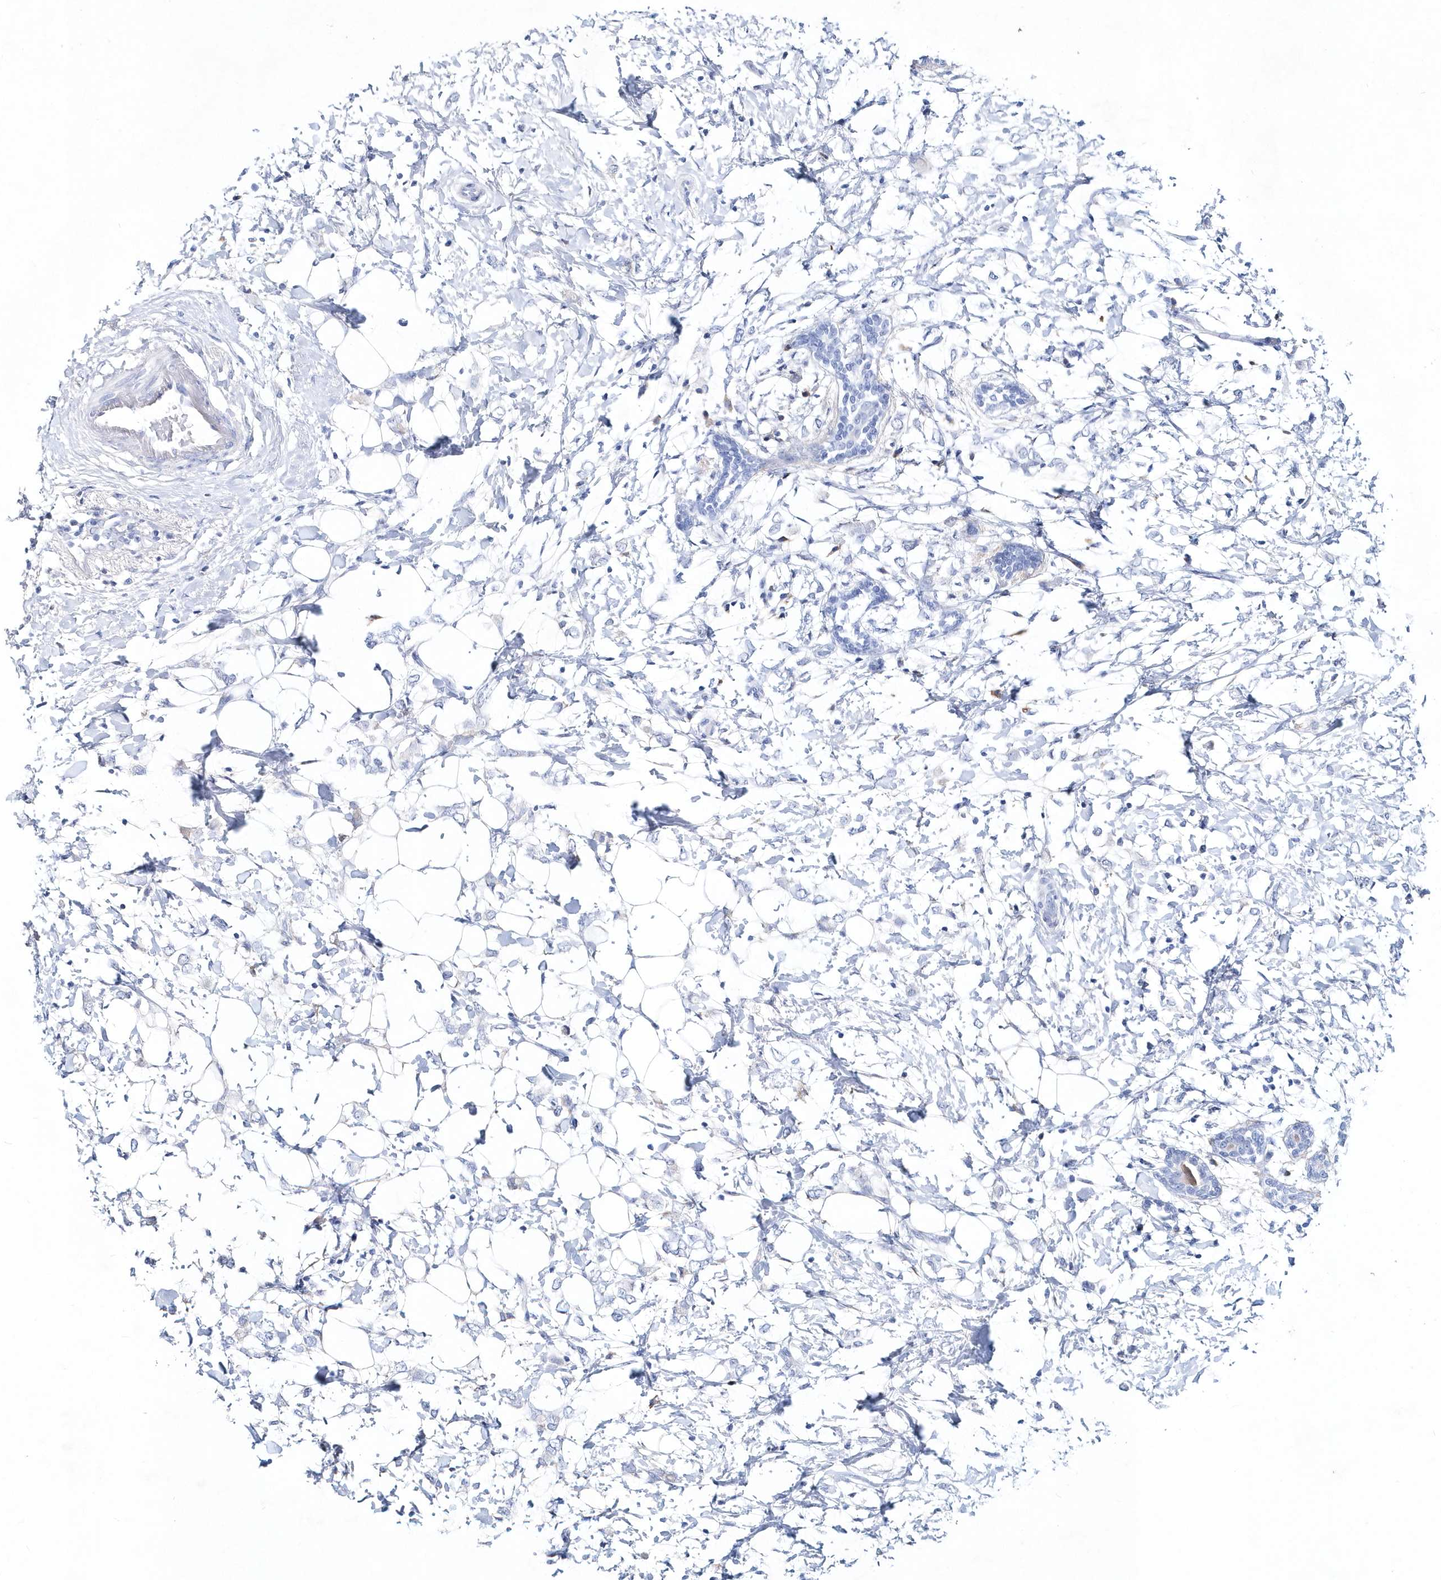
{"staining": {"intensity": "negative", "quantity": "none", "location": "none"}, "tissue": "breast cancer", "cell_type": "Tumor cells", "image_type": "cancer", "snomed": [{"axis": "morphology", "description": "Normal tissue, NOS"}, {"axis": "morphology", "description": "Lobular carcinoma"}, {"axis": "topography", "description": "Breast"}], "caption": "Tumor cells show no significant protein expression in lobular carcinoma (breast).", "gene": "SPINK7", "patient": {"sex": "female", "age": 47}}